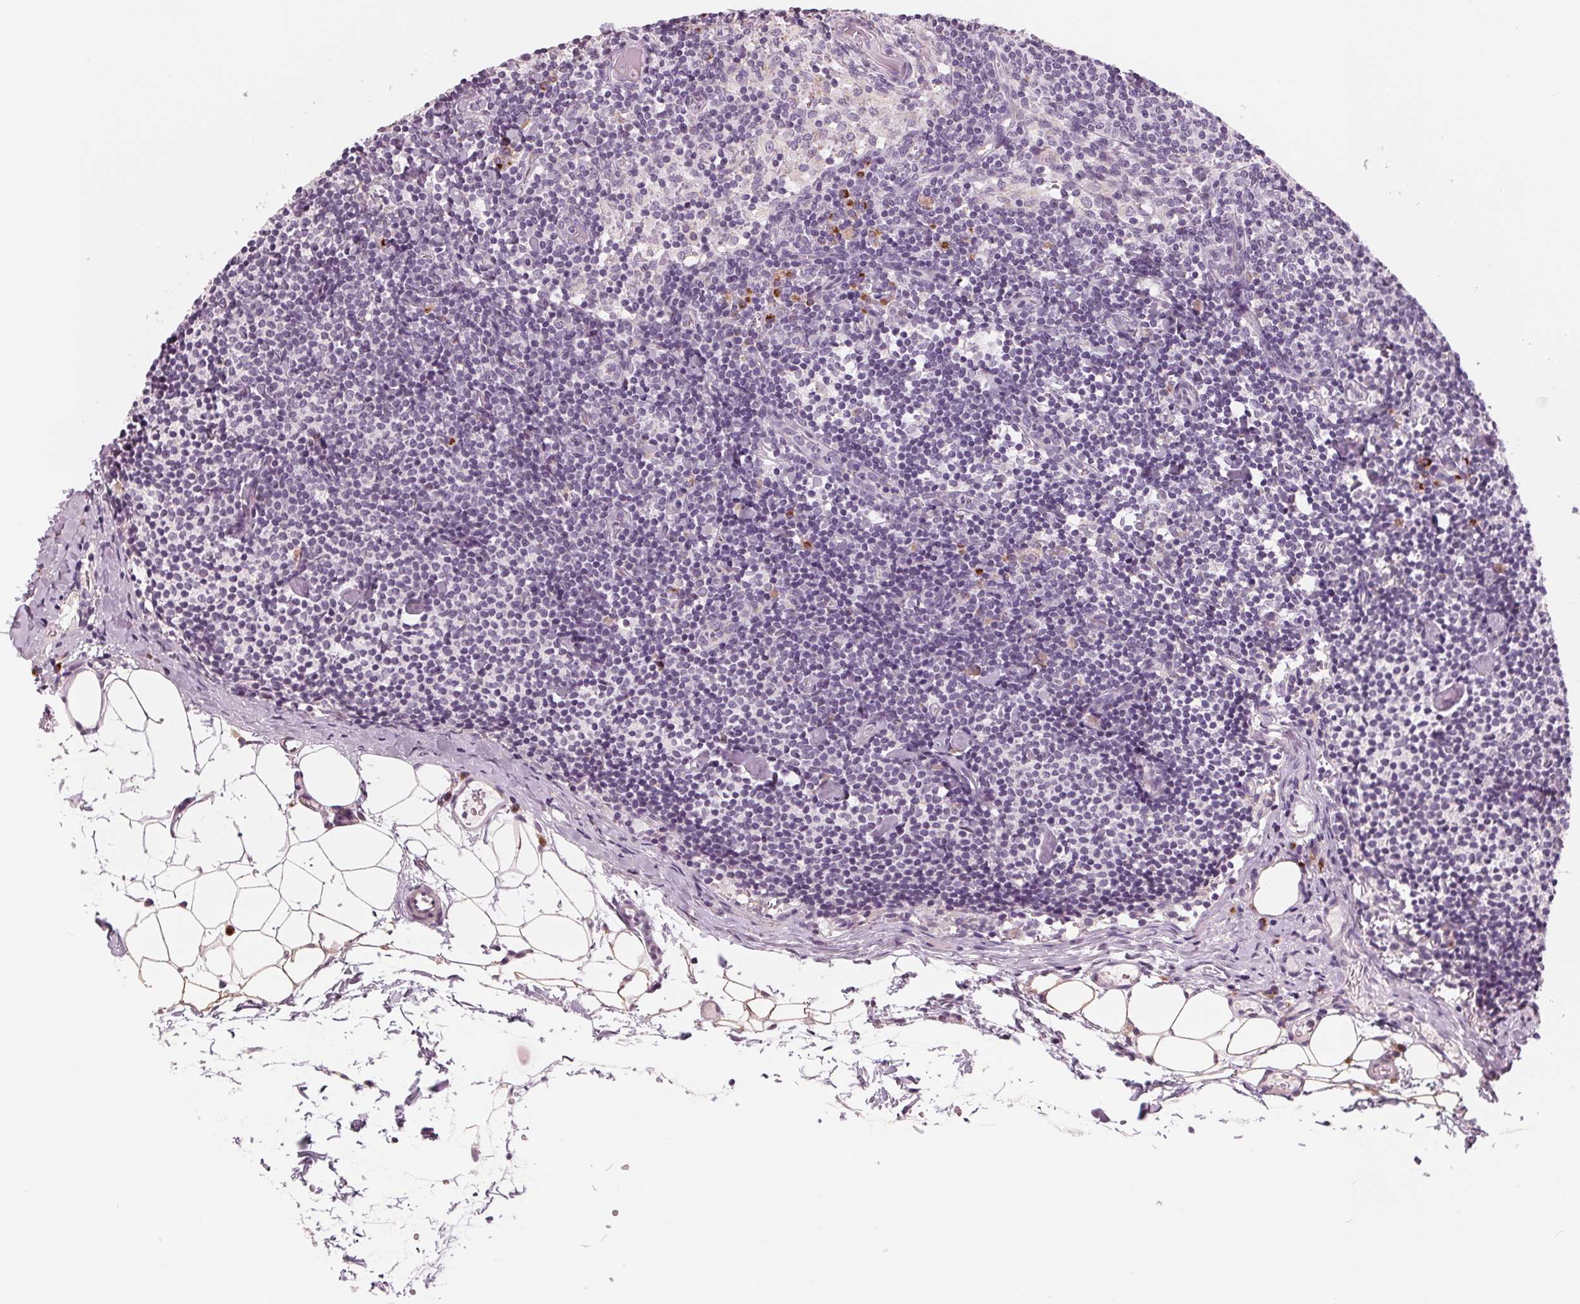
{"staining": {"intensity": "negative", "quantity": "none", "location": "none"}, "tissue": "lymph node", "cell_type": "Germinal center cells", "image_type": "normal", "snomed": [{"axis": "morphology", "description": "Normal tissue, NOS"}, {"axis": "topography", "description": "Lymph node"}], "caption": "High power microscopy image of an IHC photomicrograph of benign lymph node, revealing no significant positivity in germinal center cells. (Stains: DAB (3,3'-diaminobenzidine) immunohistochemistry with hematoxylin counter stain, Microscopy: brightfield microscopy at high magnification).", "gene": "IL9R", "patient": {"sex": "female", "age": 41}}